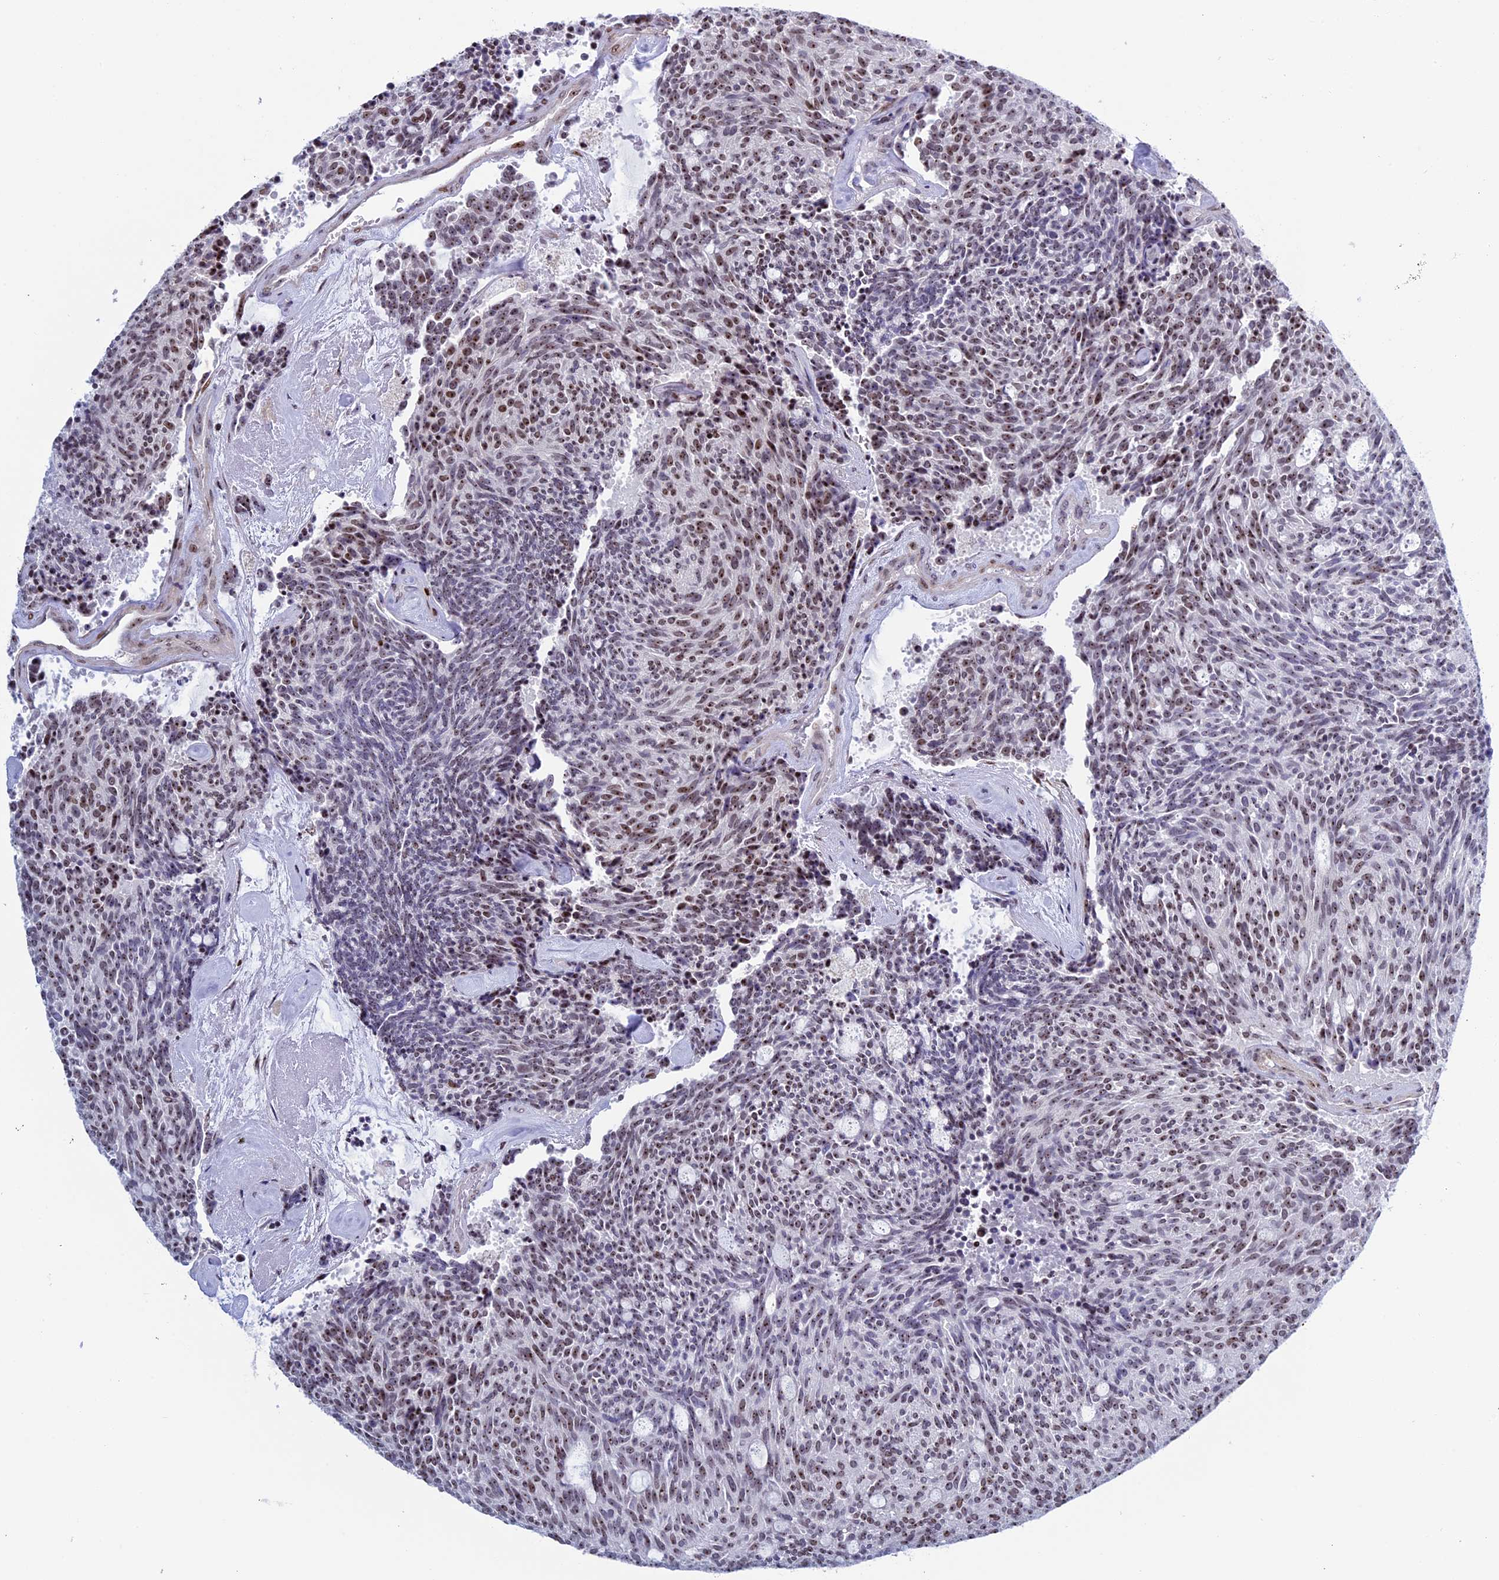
{"staining": {"intensity": "moderate", "quantity": "25%-75%", "location": "nuclear"}, "tissue": "carcinoid", "cell_type": "Tumor cells", "image_type": "cancer", "snomed": [{"axis": "morphology", "description": "Carcinoid, malignant, NOS"}, {"axis": "topography", "description": "Pancreas"}], "caption": "Protein expression analysis of carcinoid demonstrates moderate nuclear staining in approximately 25%-75% of tumor cells.", "gene": "CCDC86", "patient": {"sex": "female", "age": 54}}